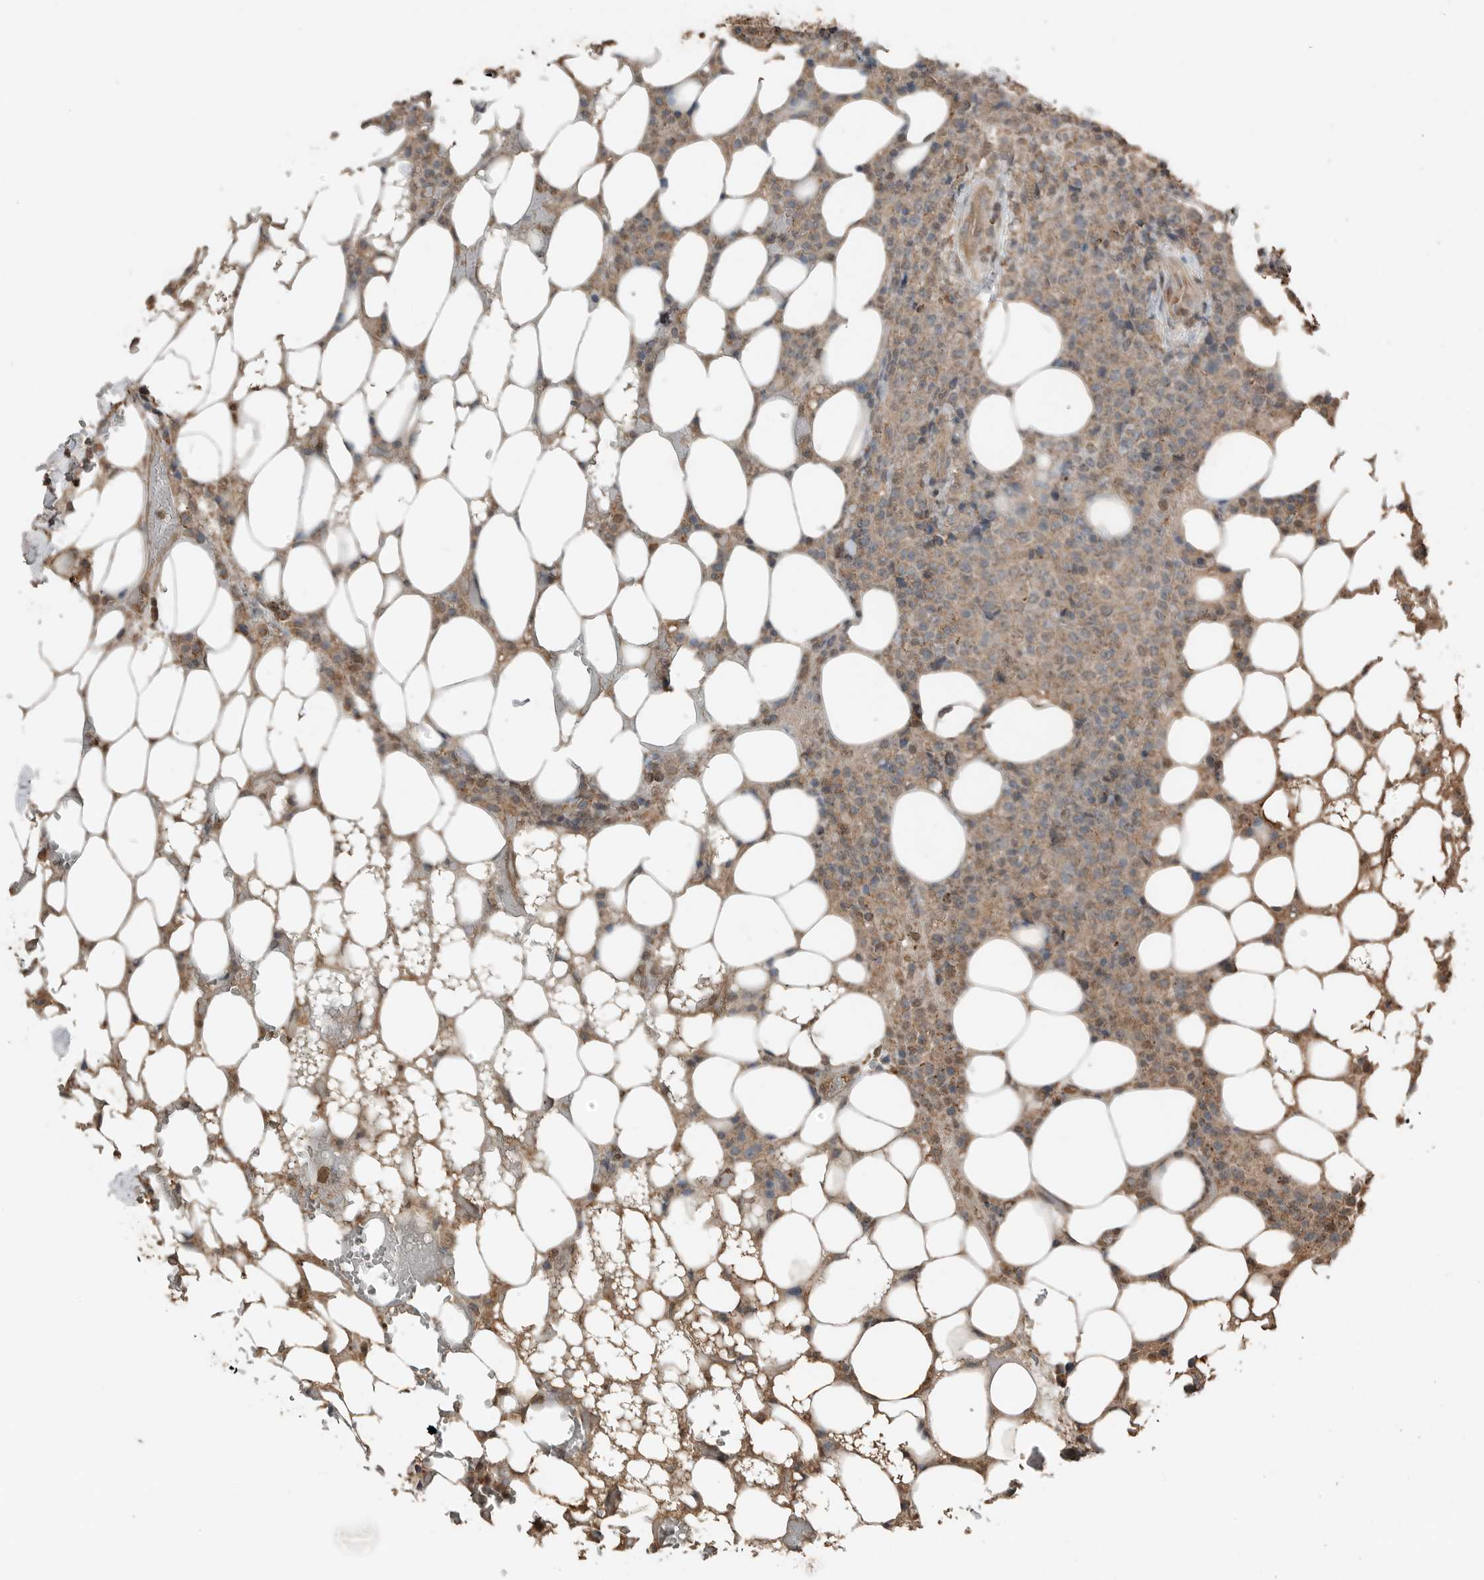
{"staining": {"intensity": "weak", "quantity": ">75%", "location": "cytoplasmic/membranous"}, "tissue": "lymphoma", "cell_type": "Tumor cells", "image_type": "cancer", "snomed": [{"axis": "morphology", "description": "Malignant lymphoma, non-Hodgkin's type, High grade"}, {"axis": "topography", "description": "Lymph node"}], "caption": "Brown immunohistochemical staining in high-grade malignant lymphoma, non-Hodgkin's type shows weak cytoplasmic/membranous expression in approximately >75% of tumor cells.", "gene": "BLZF1", "patient": {"sex": "male", "age": 13}}